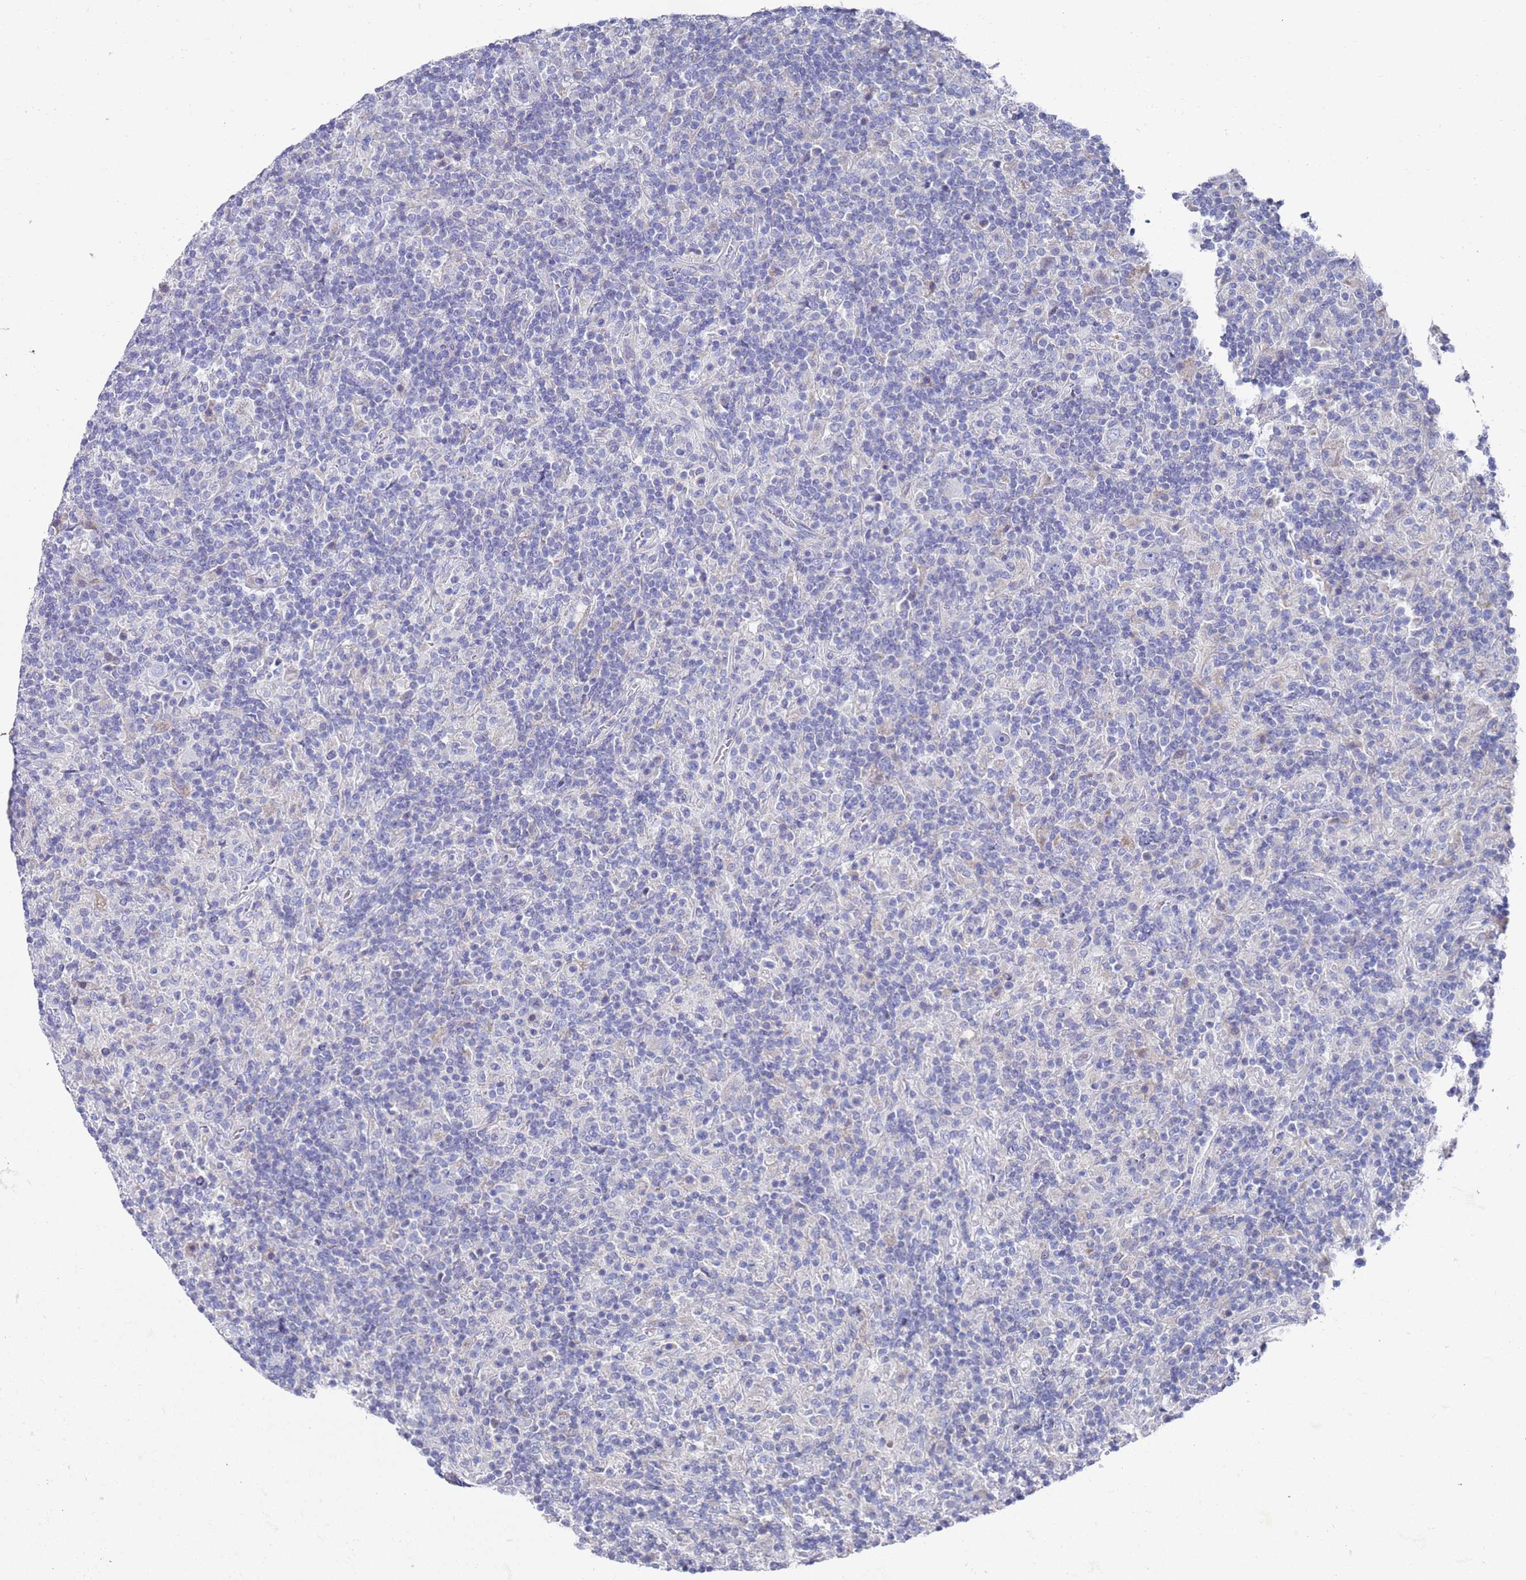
{"staining": {"intensity": "negative", "quantity": "none", "location": "none"}, "tissue": "lymphoma", "cell_type": "Tumor cells", "image_type": "cancer", "snomed": [{"axis": "morphology", "description": "Hodgkin's disease, NOS"}, {"axis": "topography", "description": "Lymph node"}], "caption": "Lymphoma stained for a protein using immunohistochemistry (IHC) exhibits no expression tumor cells.", "gene": "SCAPER", "patient": {"sex": "male", "age": 70}}